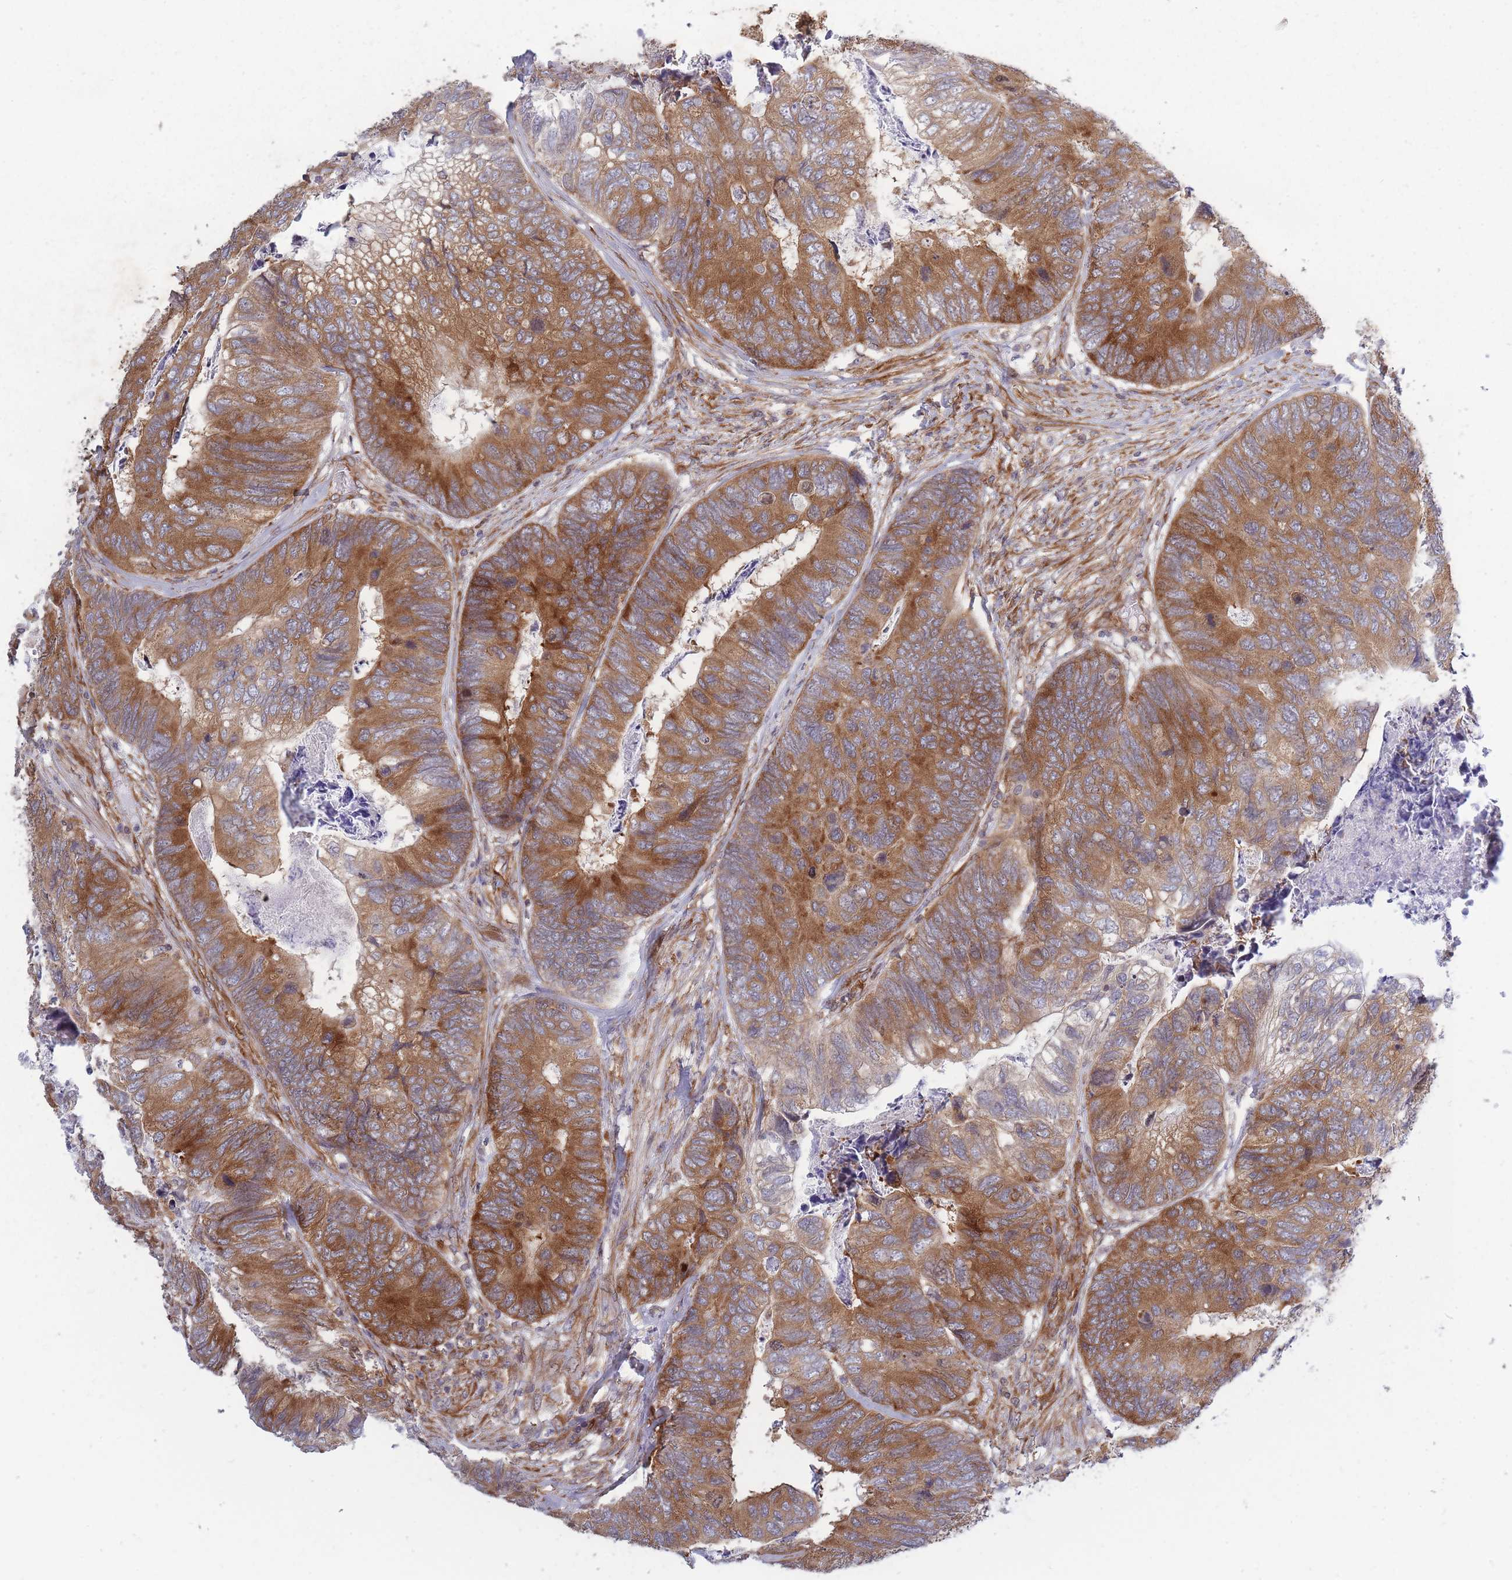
{"staining": {"intensity": "strong", "quantity": ">75%", "location": "cytoplasmic/membranous"}, "tissue": "colorectal cancer", "cell_type": "Tumor cells", "image_type": "cancer", "snomed": [{"axis": "morphology", "description": "Adenocarcinoma, NOS"}, {"axis": "topography", "description": "Colon"}], "caption": "Tumor cells exhibit strong cytoplasmic/membranous staining in about >75% of cells in adenocarcinoma (colorectal).", "gene": "CCDC124", "patient": {"sex": "female", "age": 67}}